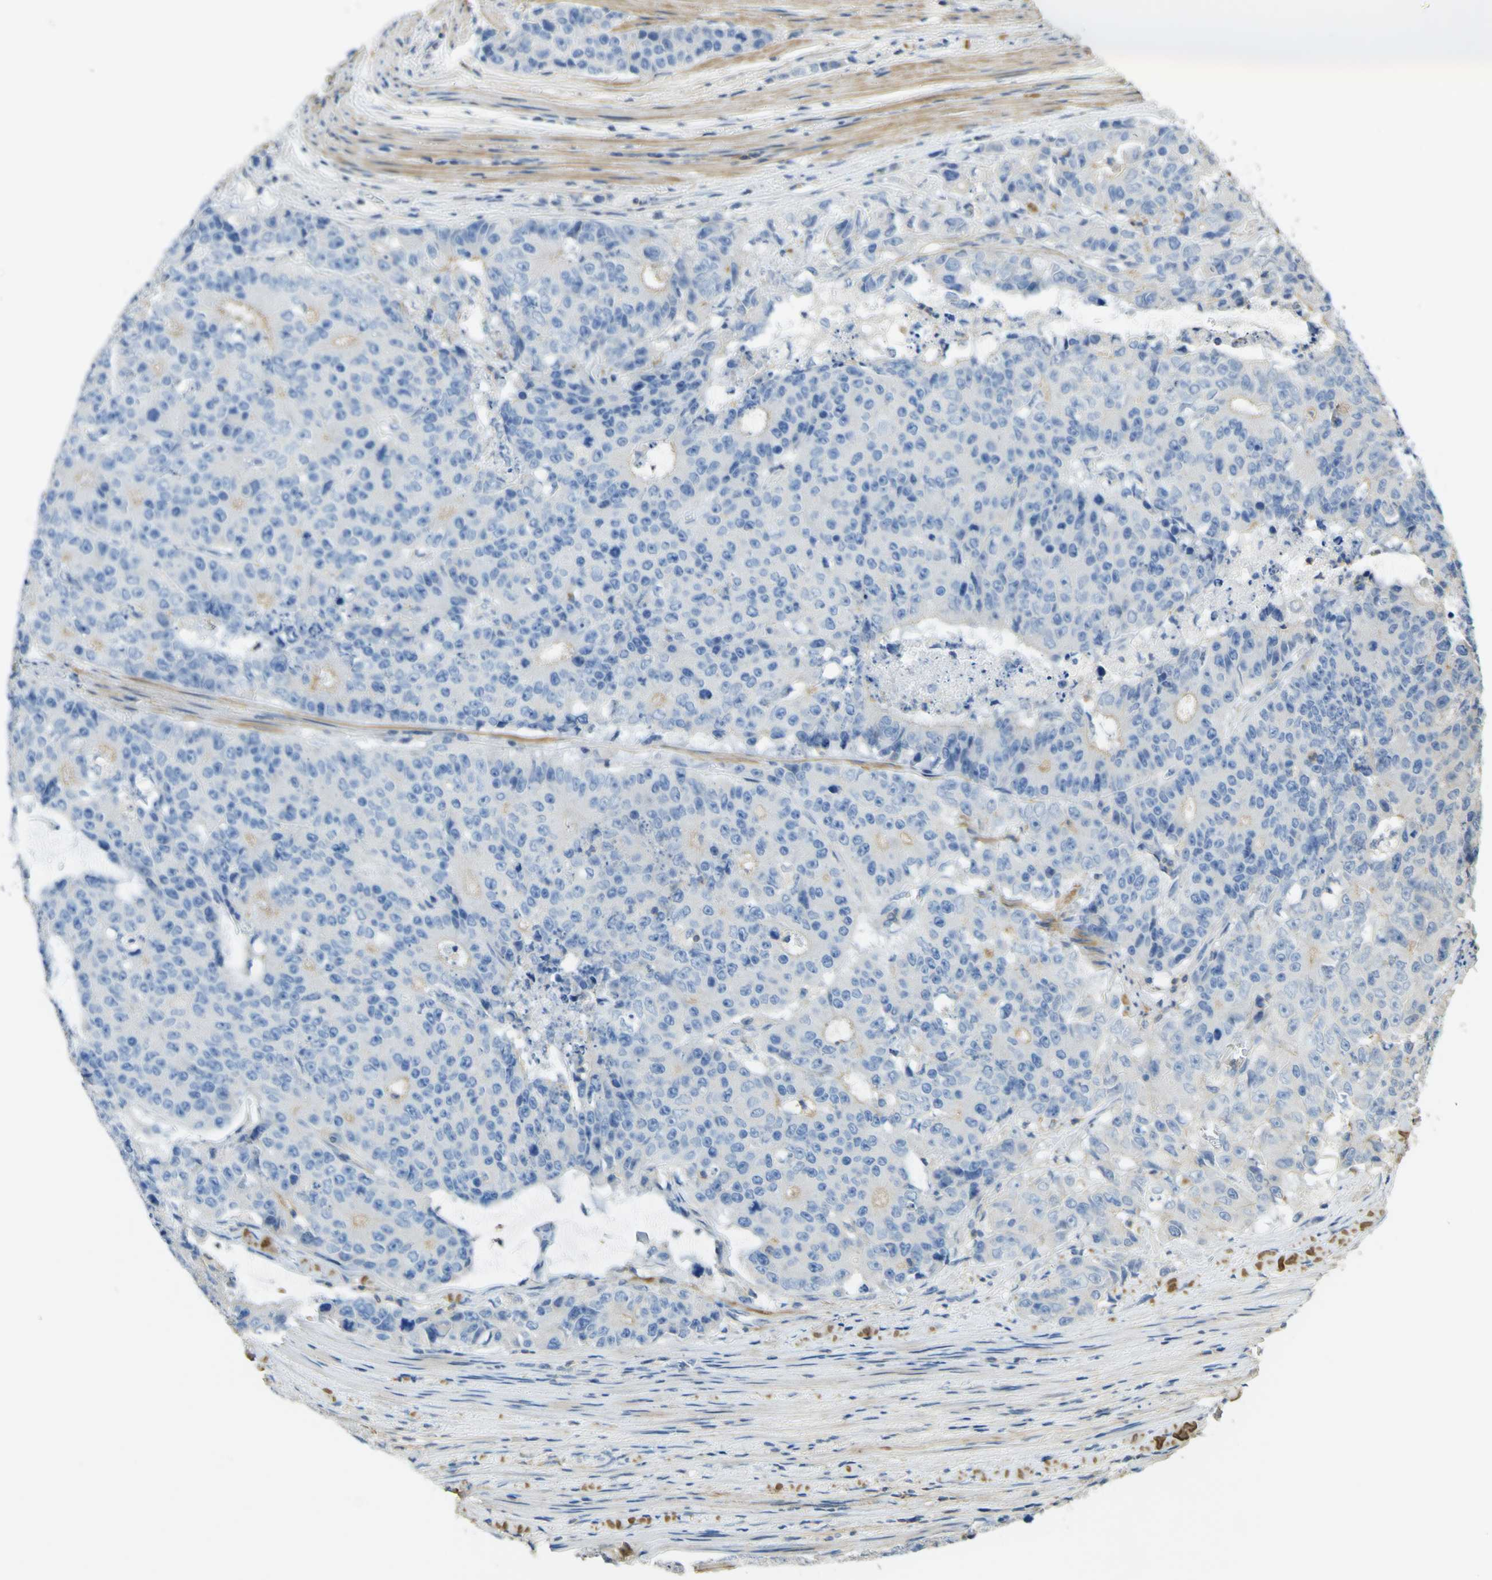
{"staining": {"intensity": "negative", "quantity": "none", "location": "none"}, "tissue": "colorectal cancer", "cell_type": "Tumor cells", "image_type": "cancer", "snomed": [{"axis": "morphology", "description": "Adenocarcinoma, NOS"}, {"axis": "topography", "description": "Colon"}], "caption": "Tumor cells are negative for brown protein staining in adenocarcinoma (colorectal).", "gene": "OGN", "patient": {"sex": "female", "age": 86}}